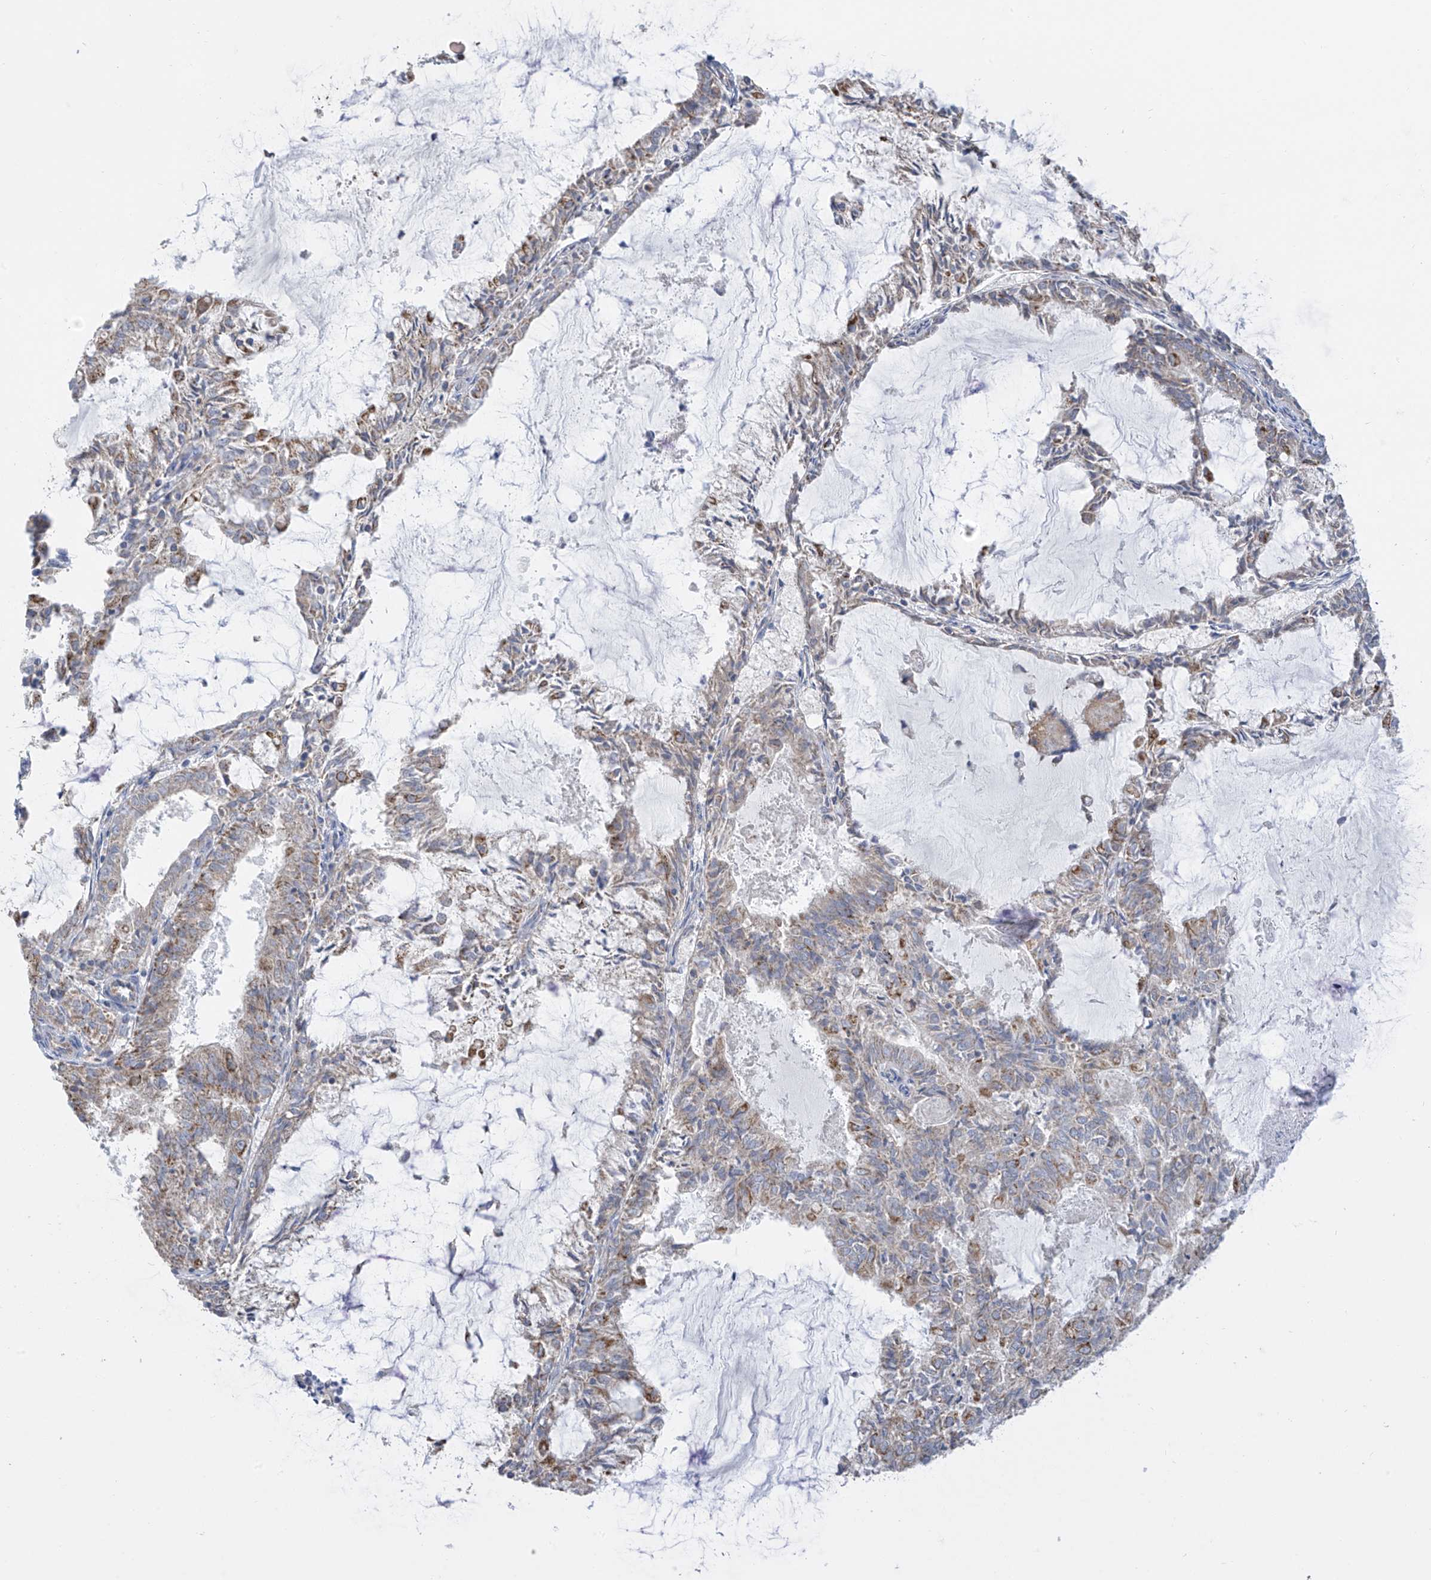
{"staining": {"intensity": "moderate", "quantity": "<25%", "location": "cytoplasmic/membranous"}, "tissue": "endometrial cancer", "cell_type": "Tumor cells", "image_type": "cancer", "snomed": [{"axis": "morphology", "description": "Adenocarcinoma, NOS"}, {"axis": "topography", "description": "Endometrium"}], "caption": "Immunohistochemical staining of endometrial cancer displays moderate cytoplasmic/membranous protein staining in approximately <25% of tumor cells. (brown staining indicates protein expression, while blue staining denotes nuclei).", "gene": "PNPT1", "patient": {"sex": "female", "age": 57}}